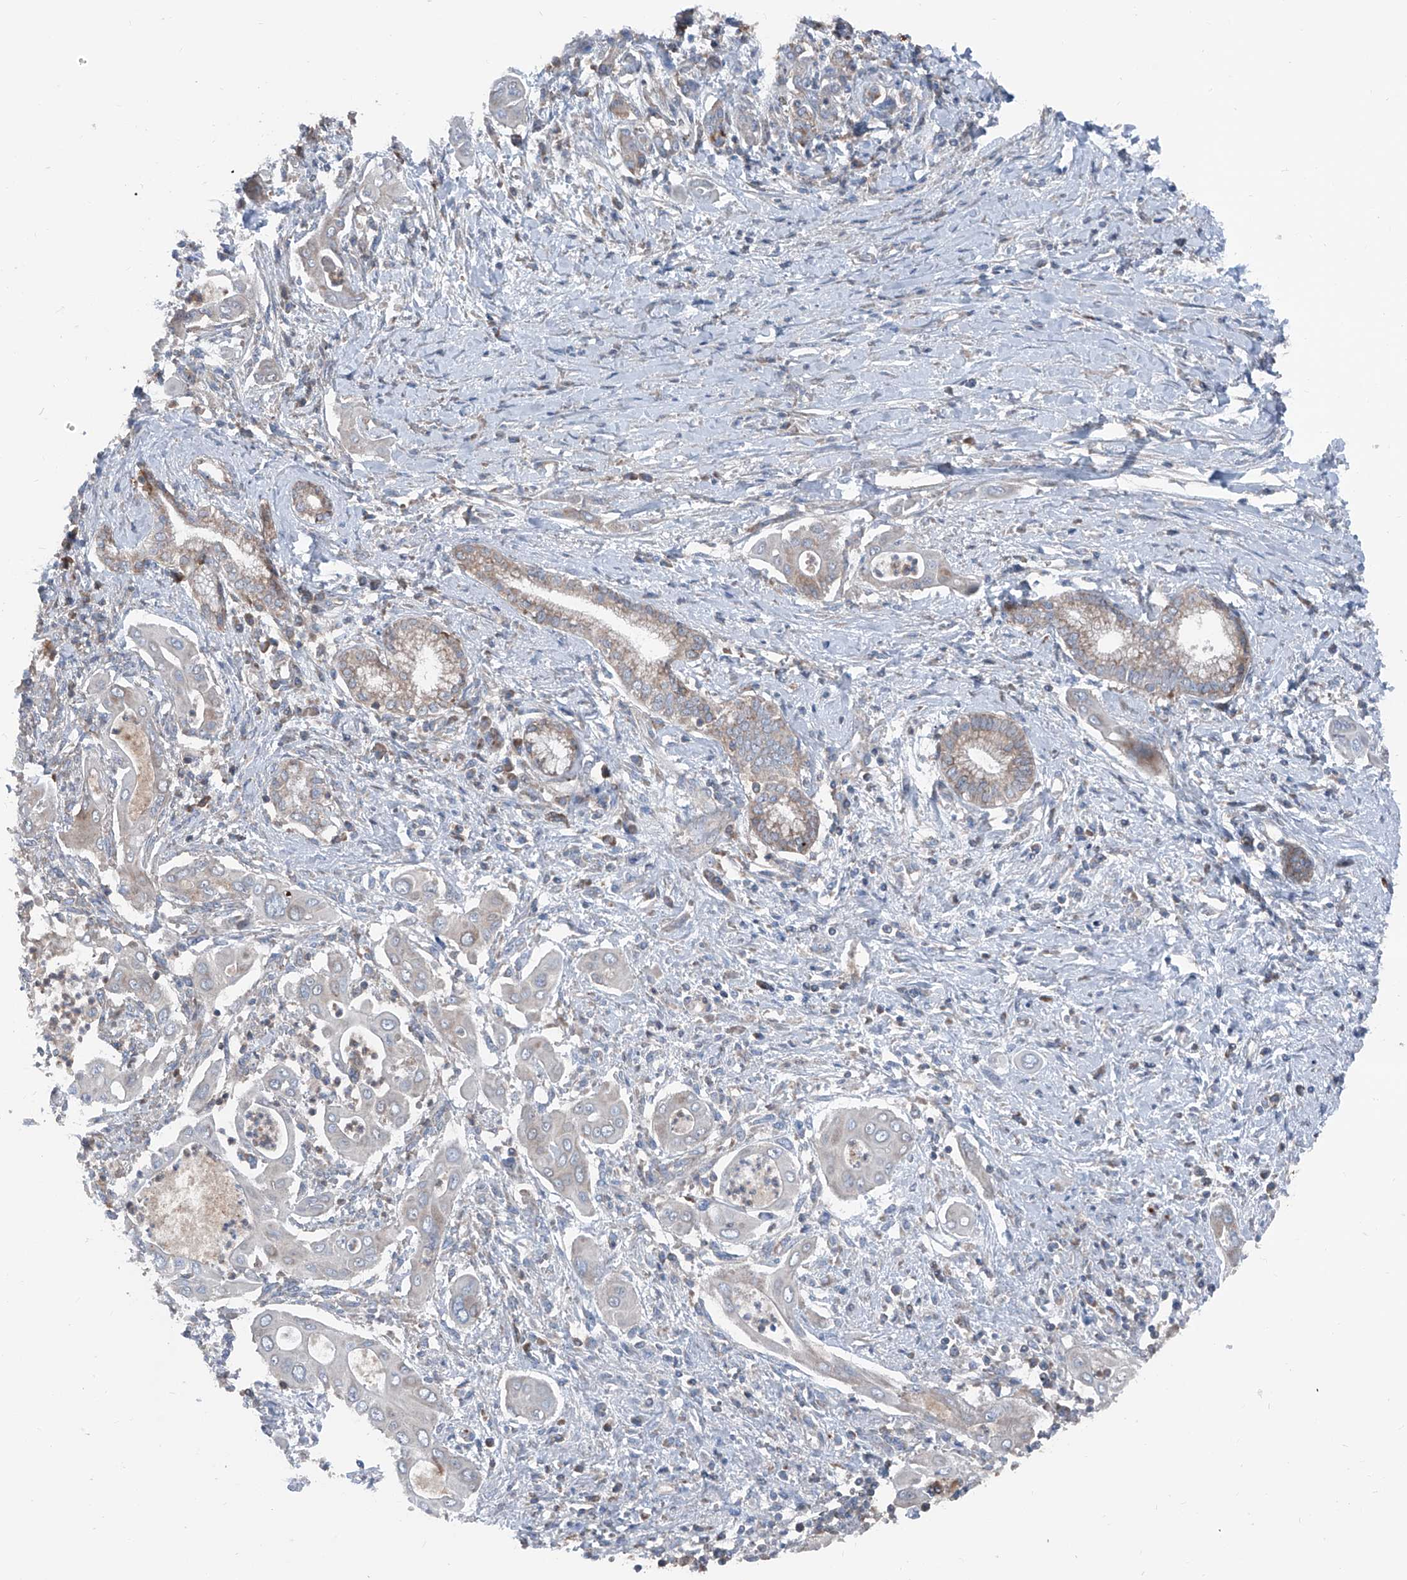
{"staining": {"intensity": "negative", "quantity": "none", "location": "none"}, "tissue": "pancreatic cancer", "cell_type": "Tumor cells", "image_type": "cancer", "snomed": [{"axis": "morphology", "description": "Adenocarcinoma, NOS"}, {"axis": "topography", "description": "Pancreas"}], "caption": "Tumor cells show no significant protein positivity in pancreatic cancer. (Stains: DAB (3,3'-diaminobenzidine) immunohistochemistry (IHC) with hematoxylin counter stain, Microscopy: brightfield microscopy at high magnification).", "gene": "GPAT3", "patient": {"sex": "male", "age": 58}}